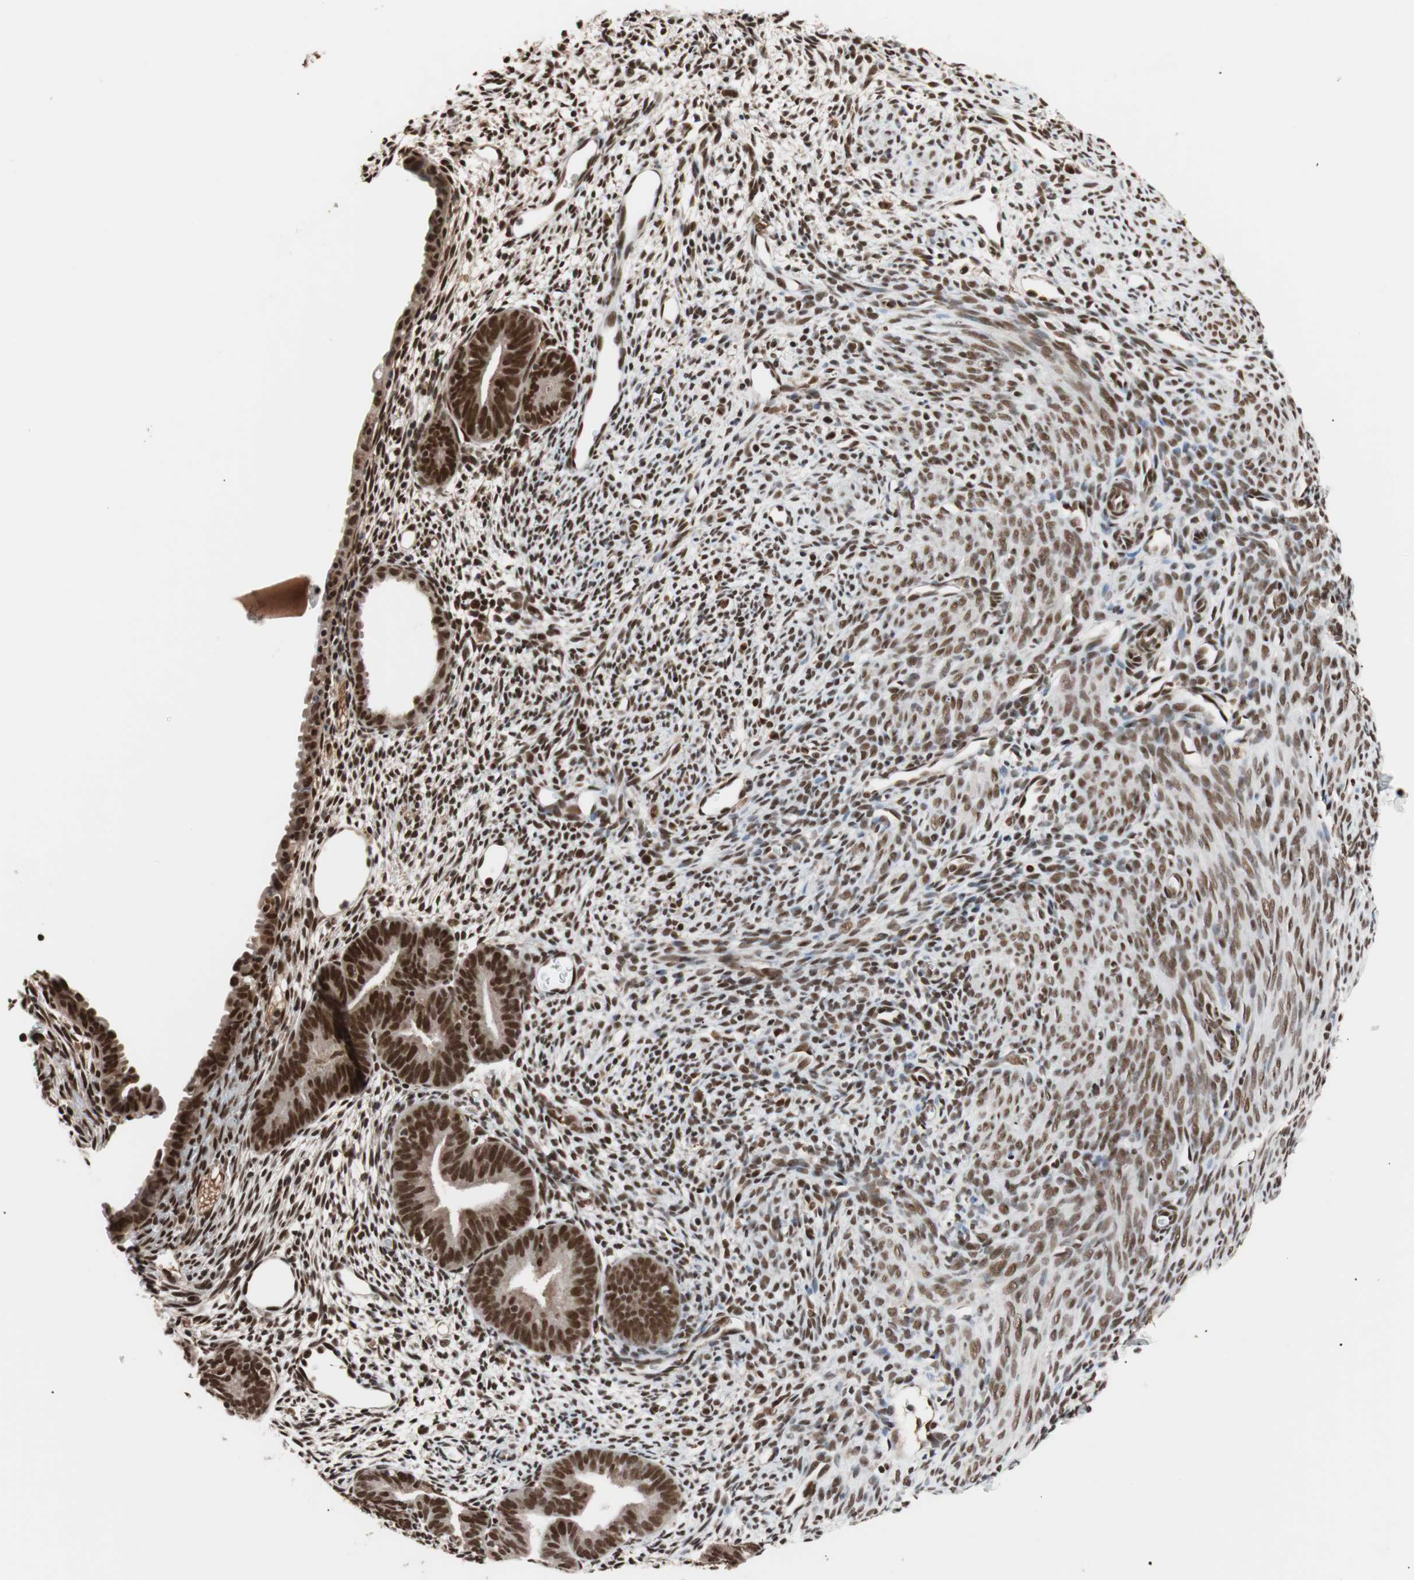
{"staining": {"intensity": "strong", "quantity": ">75%", "location": "nuclear"}, "tissue": "endometrium", "cell_type": "Cells in endometrial stroma", "image_type": "normal", "snomed": [{"axis": "morphology", "description": "Normal tissue, NOS"}, {"axis": "morphology", "description": "Atrophy, NOS"}, {"axis": "topography", "description": "Uterus"}, {"axis": "topography", "description": "Endometrium"}], "caption": "Protein staining demonstrates strong nuclear staining in approximately >75% of cells in endometrial stroma in unremarkable endometrium. The protein of interest is stained brown, and the nuclei are stained in blue (DAB IHC with brightfield microscopy, high magnification).", "gene": "CHAMP1", "patient": {"sex": "female", "age": 68}}